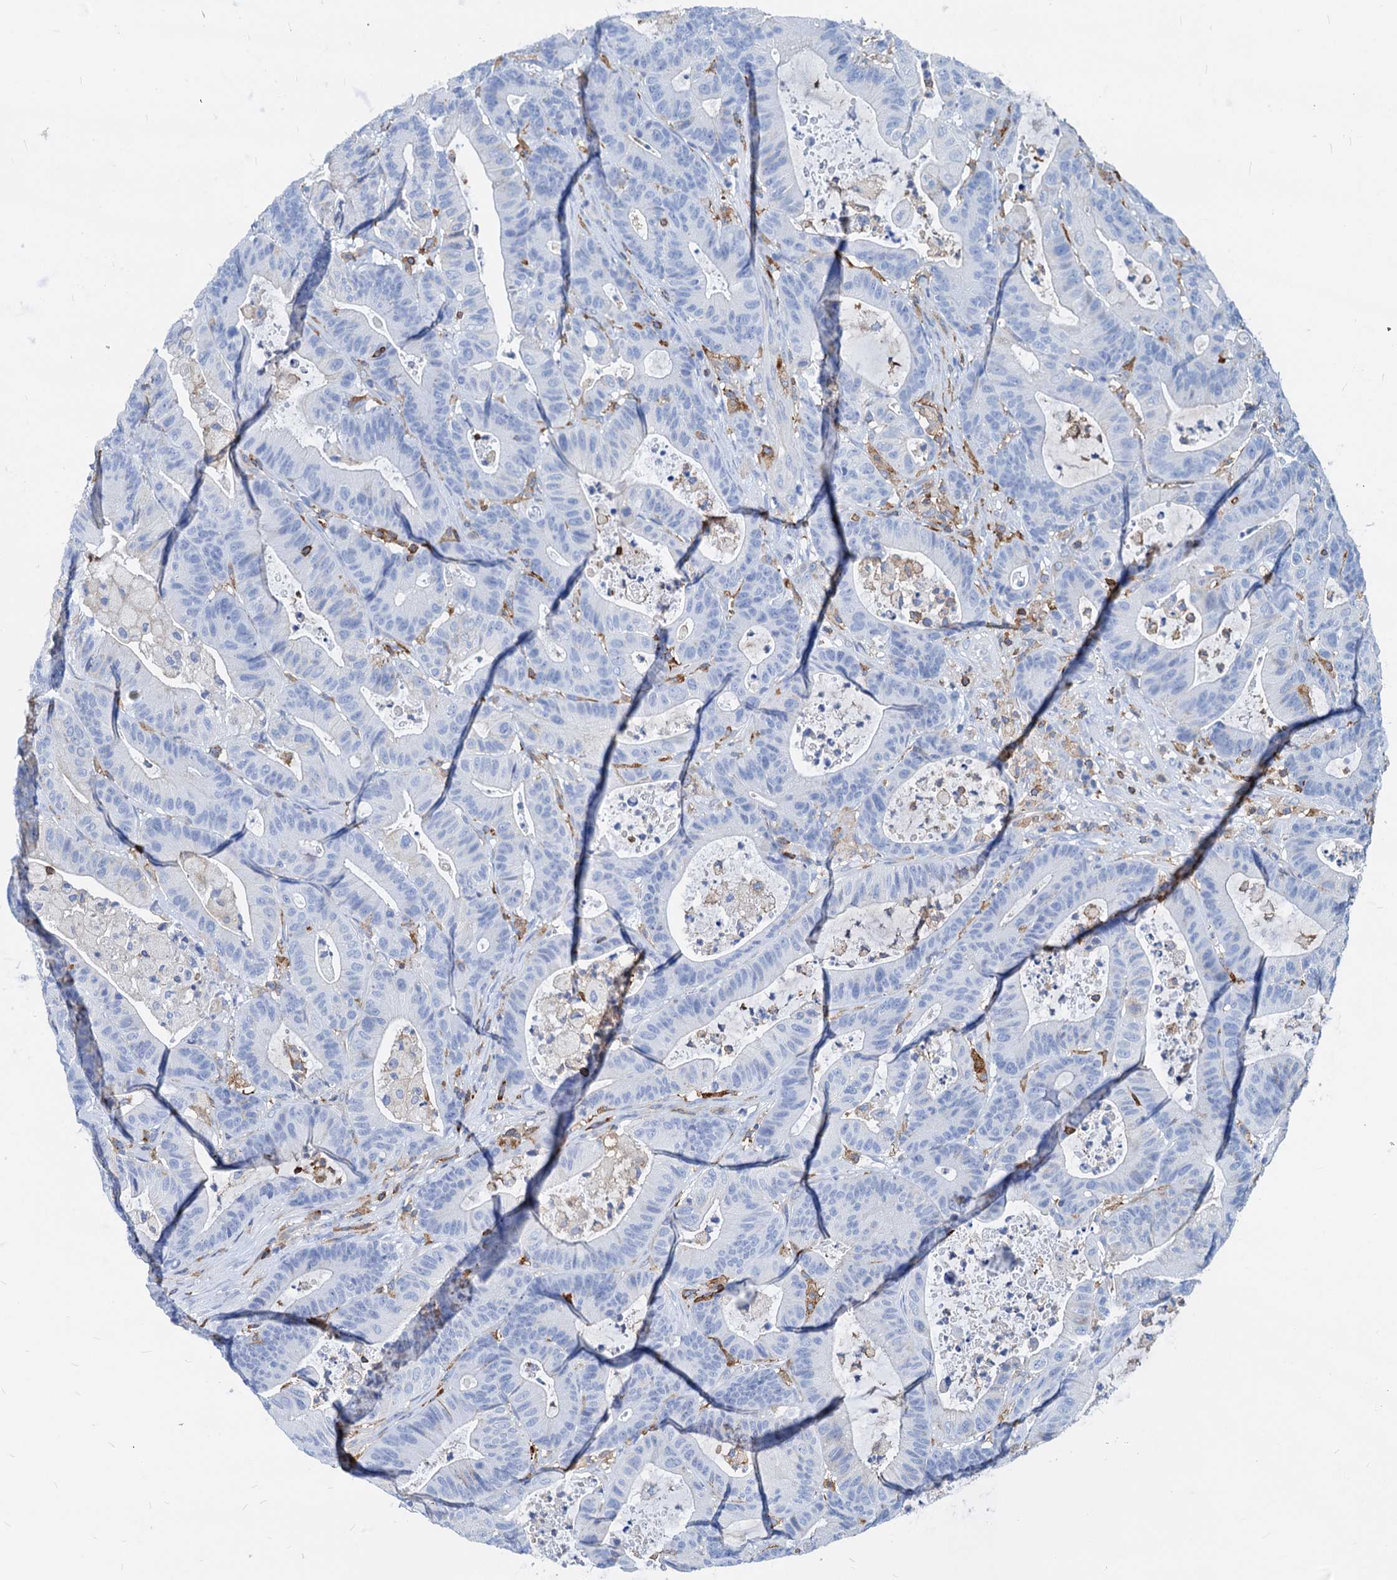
{"staining": {"intensity": "negative", "quantity": "none", "location": "none"}, "tissue": "colorectal cancer", "cell_type": "Tumor cells", "image_type": "cancer", "snomed": [{"axis": "morphology", "description": "Adenocarcinoma, NOS"}, {"axis": "topography", "description": "Colon"}], "caption": "Immunohistochemistry (IHC) image of neoplastic tissue: colorectal cancer stained with DAB reveals no significant protein positivity in tumor cells. (Stains: DAB (3,3'-diaminobenzidine) immunohistochemistry with hematoxylin counter stain, Microscopy: brightfield microscopy at high magnification).", "gene": "LCP2", "patient": {"sex": "female", "age": 84}}